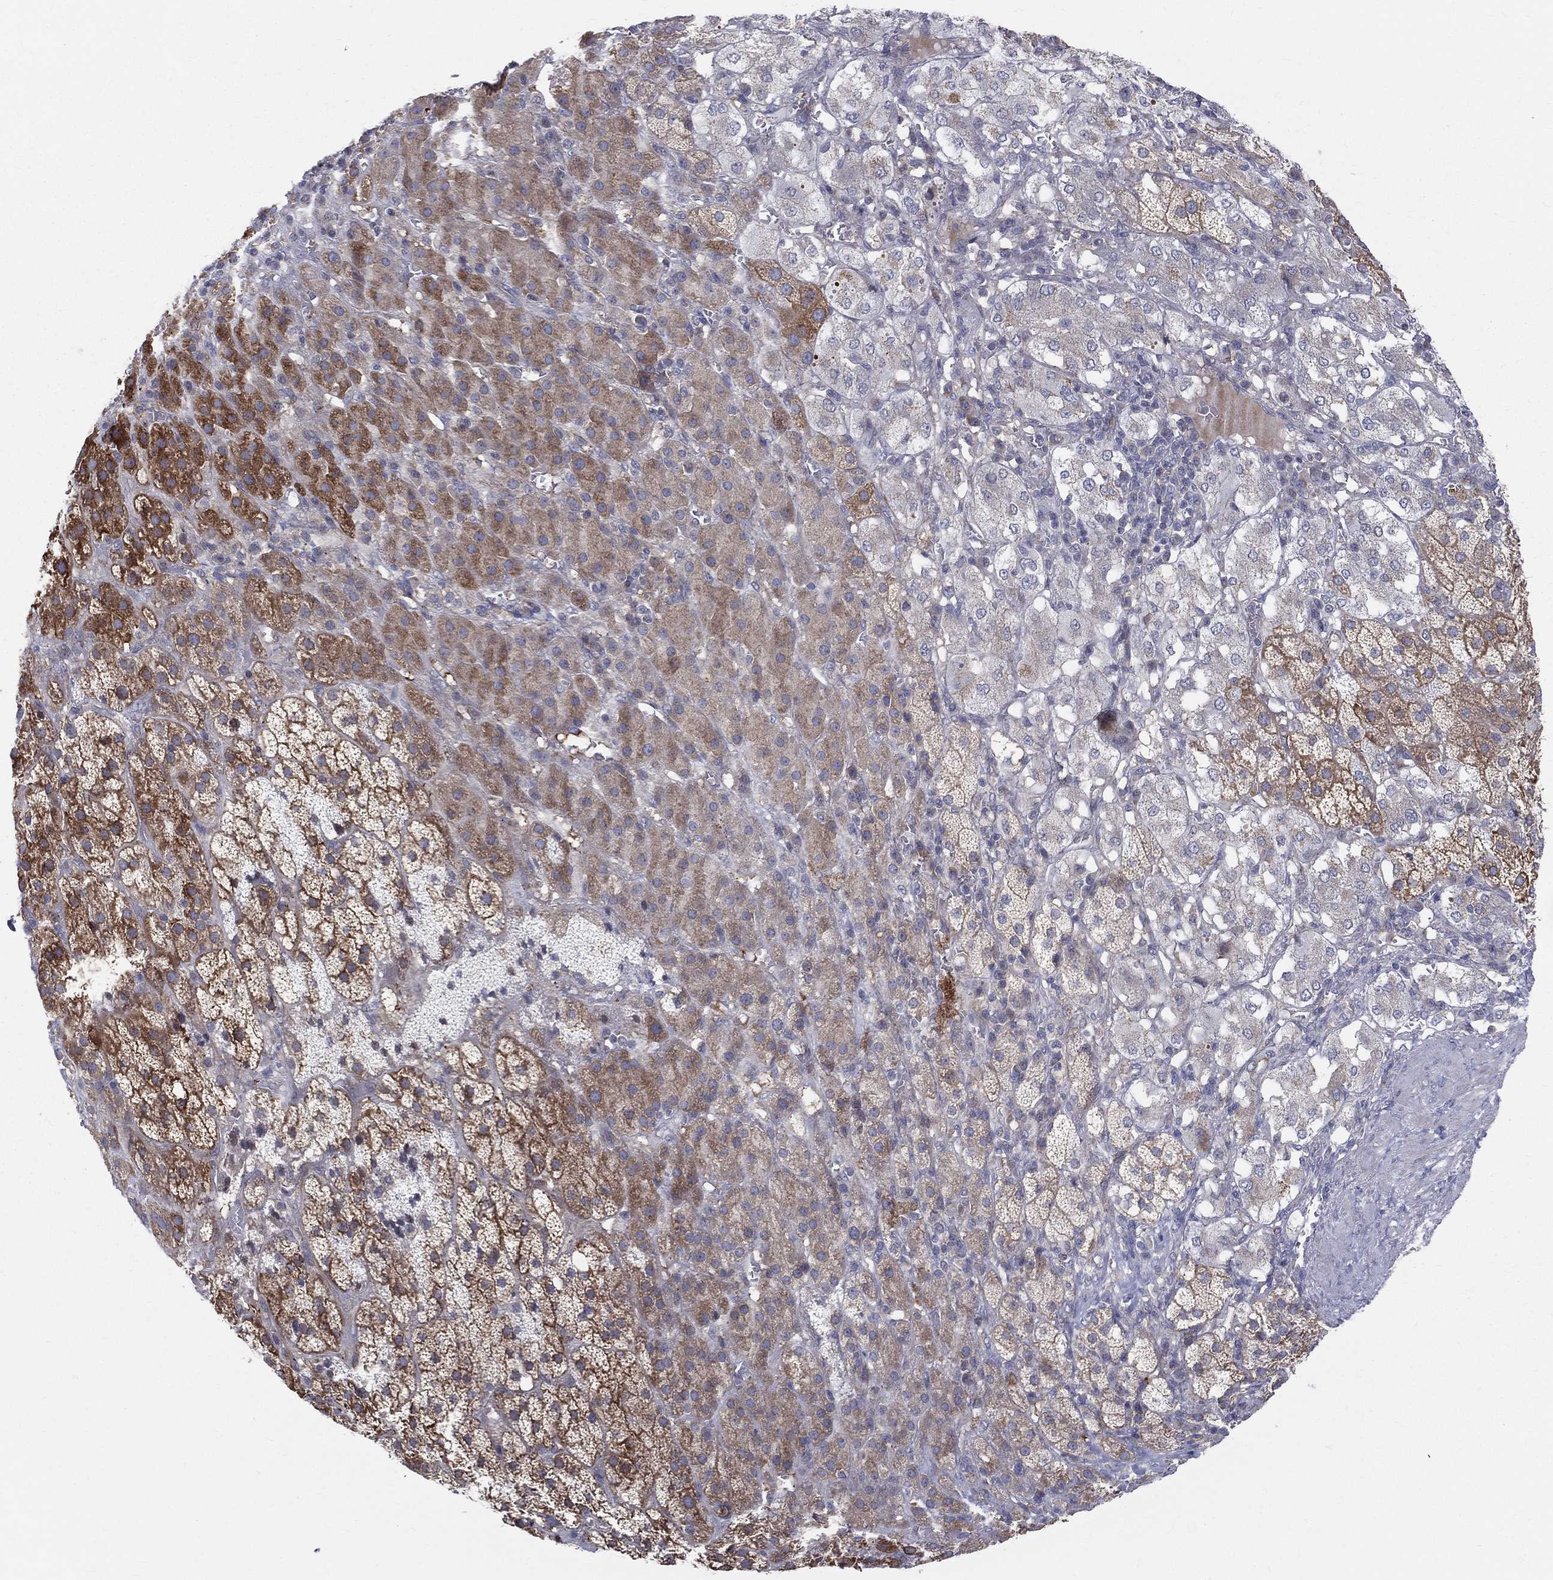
{"staining": {"intensity": "strong", "quantity": "<25%", "location": "cytoplasmic/membranous"}, "tissue": "adrenal gland", "cell_type": "Glandular cells", "image_type": "normal", "snomed": [{"axis": "morphology", "description": "Normal tissue, NOS"}, {"axis": "topography", "description": "Adrenal gland"}], "caption": "The histopathology image demonstrates staining of normal adrenal gland, revealing strong cytoplasmic/membranous protein positivity (brown color) within glandular cells. (DAB IHC with brightfield microscopy, high magnification).", "gene": "POMZP3", "patient": {"sex": "male", "age": 70}}